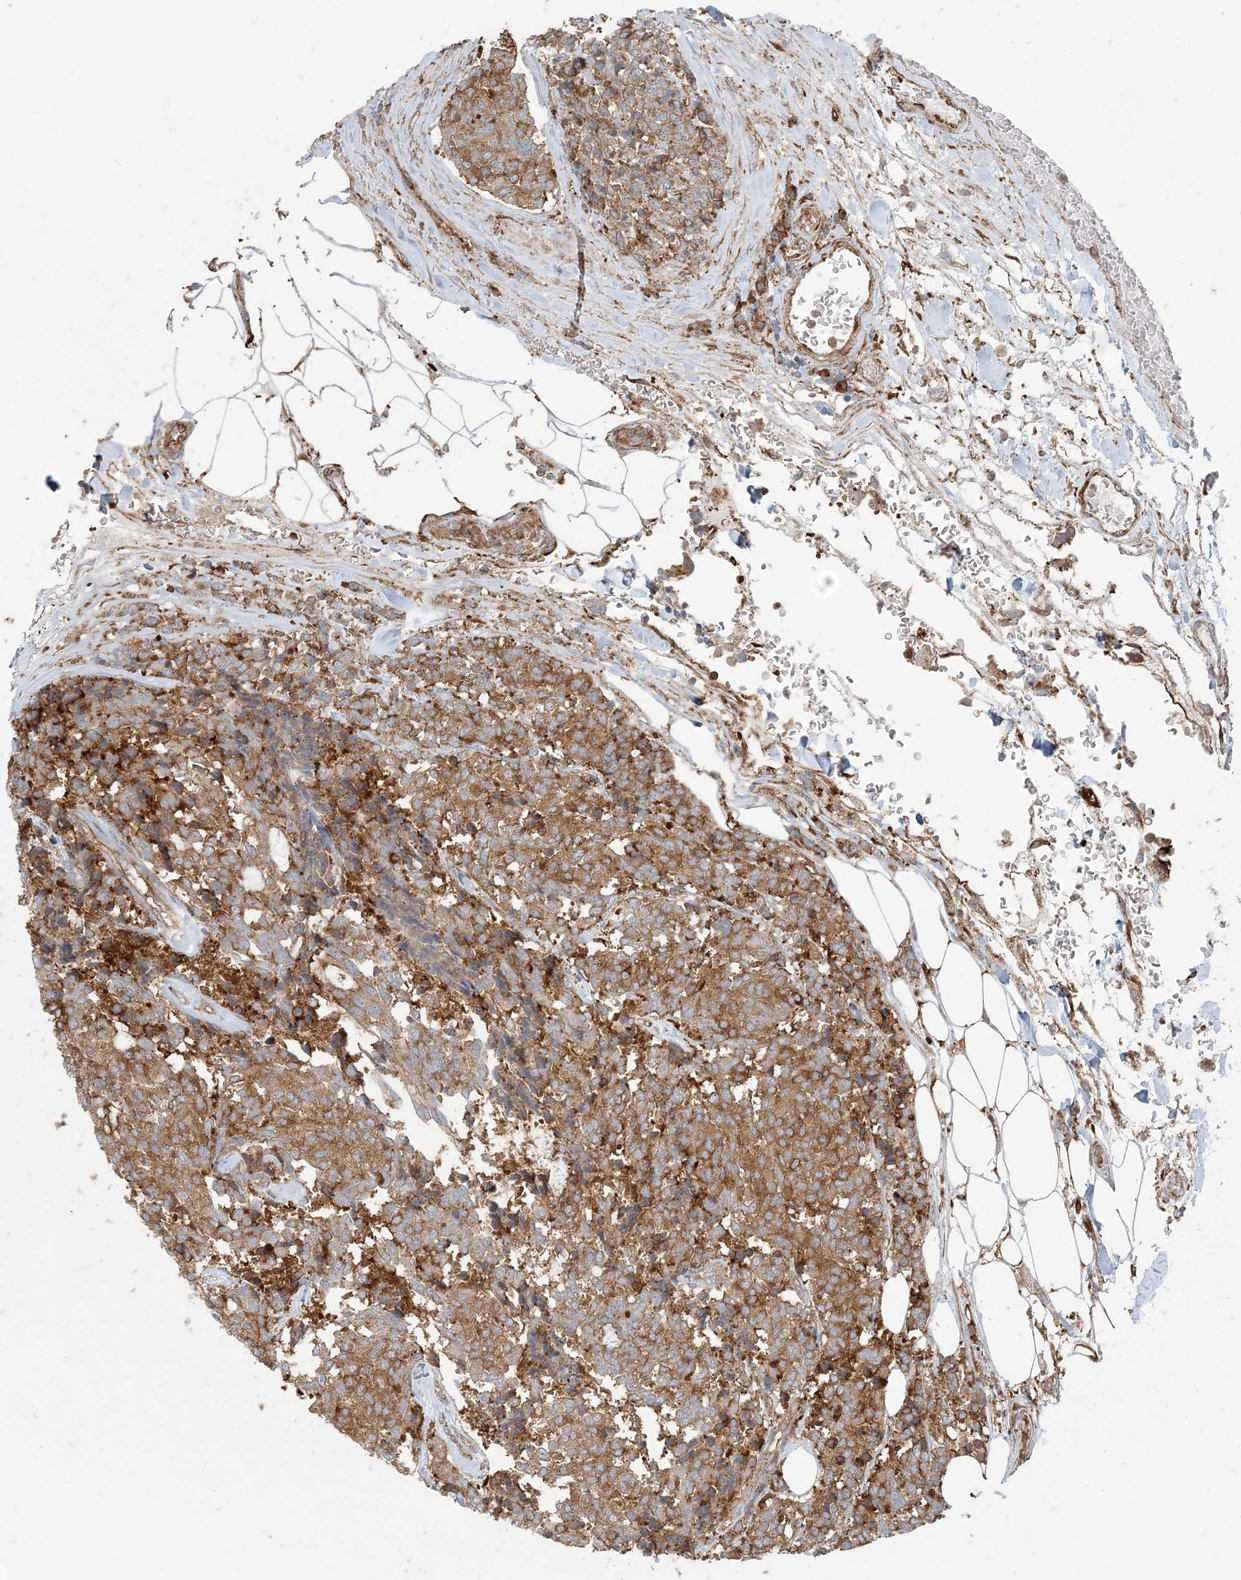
{"staining": {"intensity": "moderate", "quantity": ">75%", "location": "cytoplasmic/membranous"}, "tissue": "carcinoid", "cell_type": "Tumor cells", "image_type": "cancer", "snomed": [{"axis": "morphology", "description": "Carcinoid, malignant, NOS"}, {"axis": "topography", "description": "Pancreas"}], "caption": "A brown stain highlights moderate cytoplasmic/membranous positivity of a protein in human carcinoid (malignant) tumor cells.", "gene": "DERL3", "patient": {"sex": "female", "age": 54}}